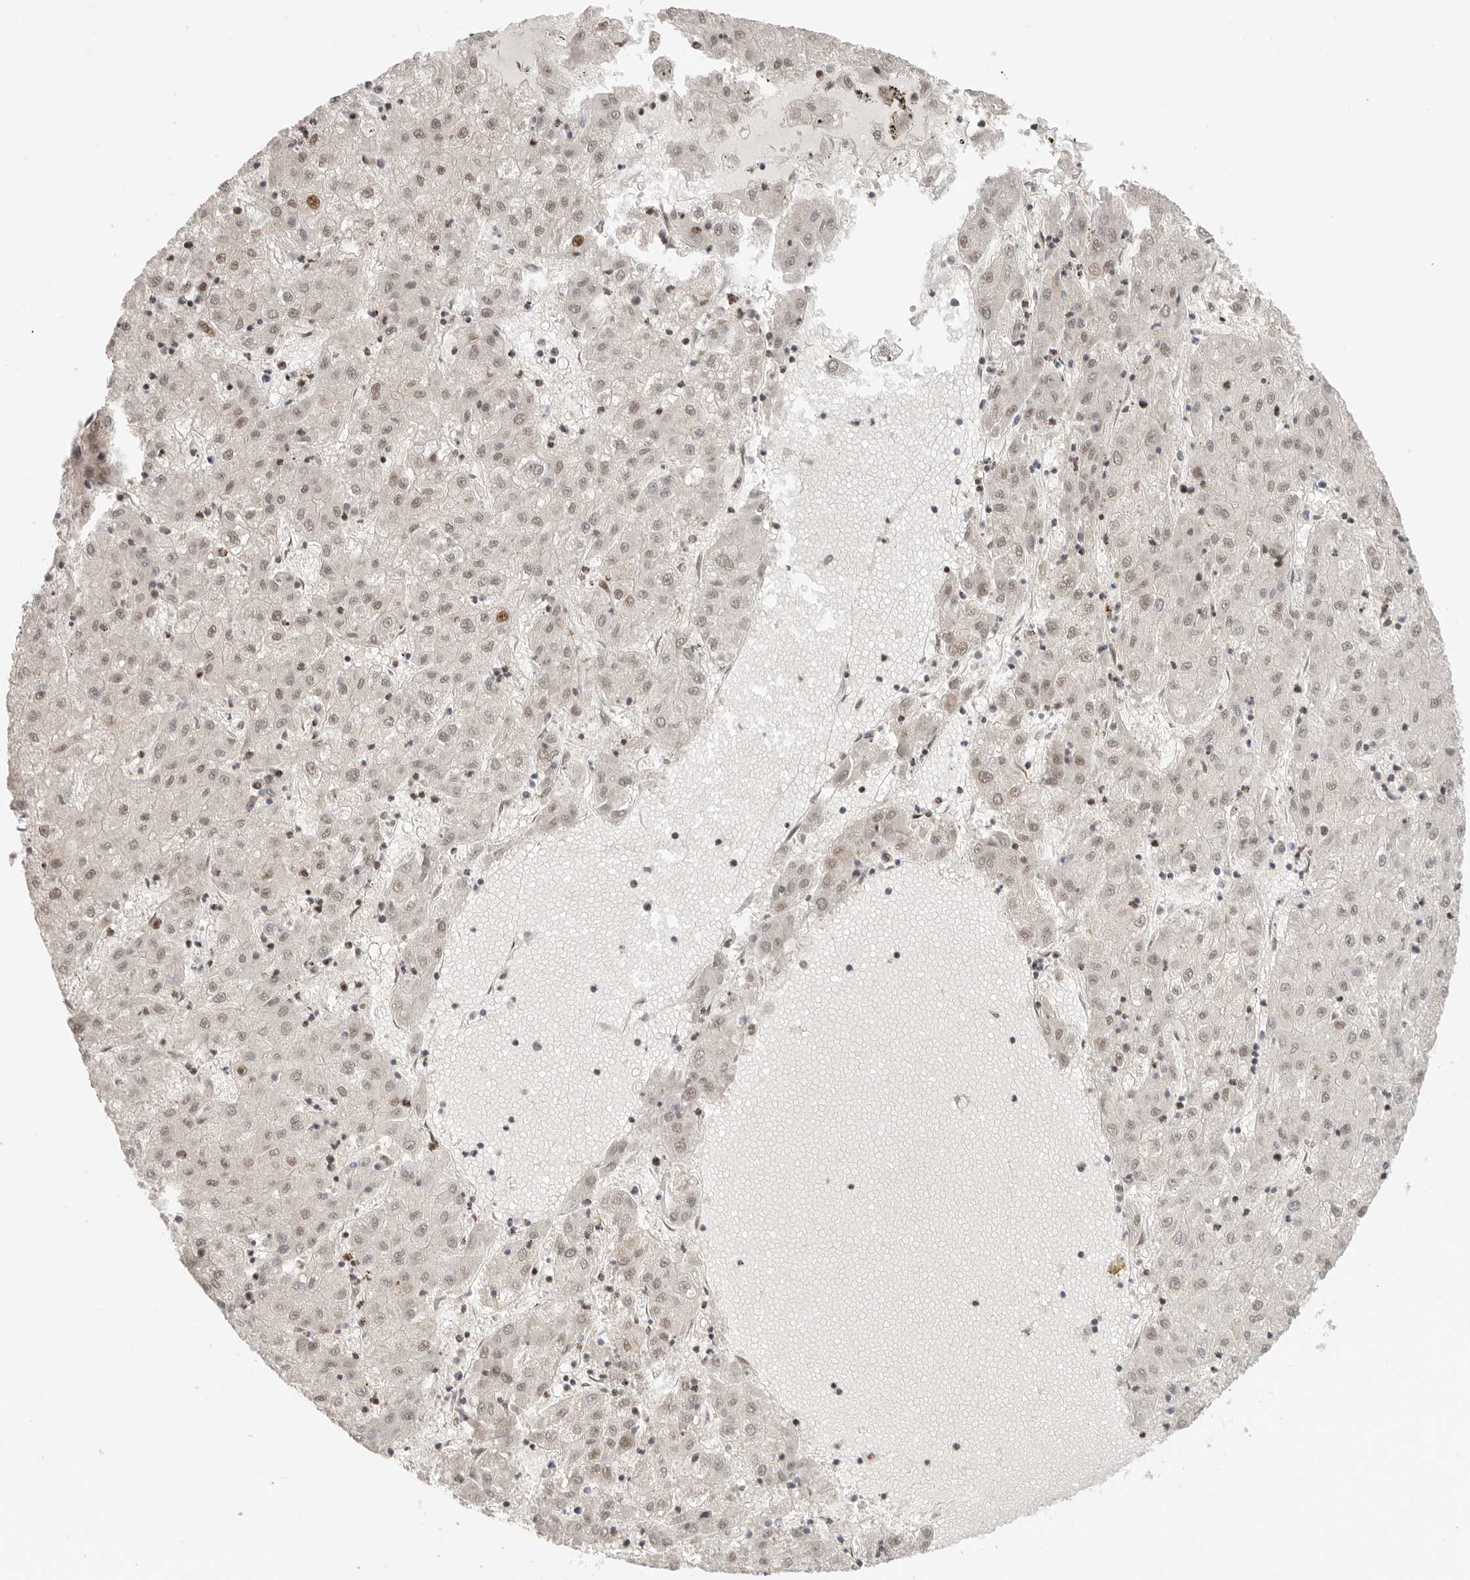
{"staining": {"intensity": "weak", "quantity": ">75%", "location": "nuclear"}, "tissue": "liver cancer", "cell_type": "Tumor cells", "image_type": "cancer", "snomed": [{"axis": "morphology", "description": "Carcinoma, Hepatocellular, NOS"}, {"axis": "topography", "description": "Liver"}], "caption": "Liver cancer (hepatocellular carcinoma) stained with DAB (3,3'-diaminobenzidine) immunohistochemistry demonstrates low levels of weak nuclear expression in approximately >75% of tumor cells.", "gene": "GPBP1L1", "patient": {"sex": "male", "age": 72}}